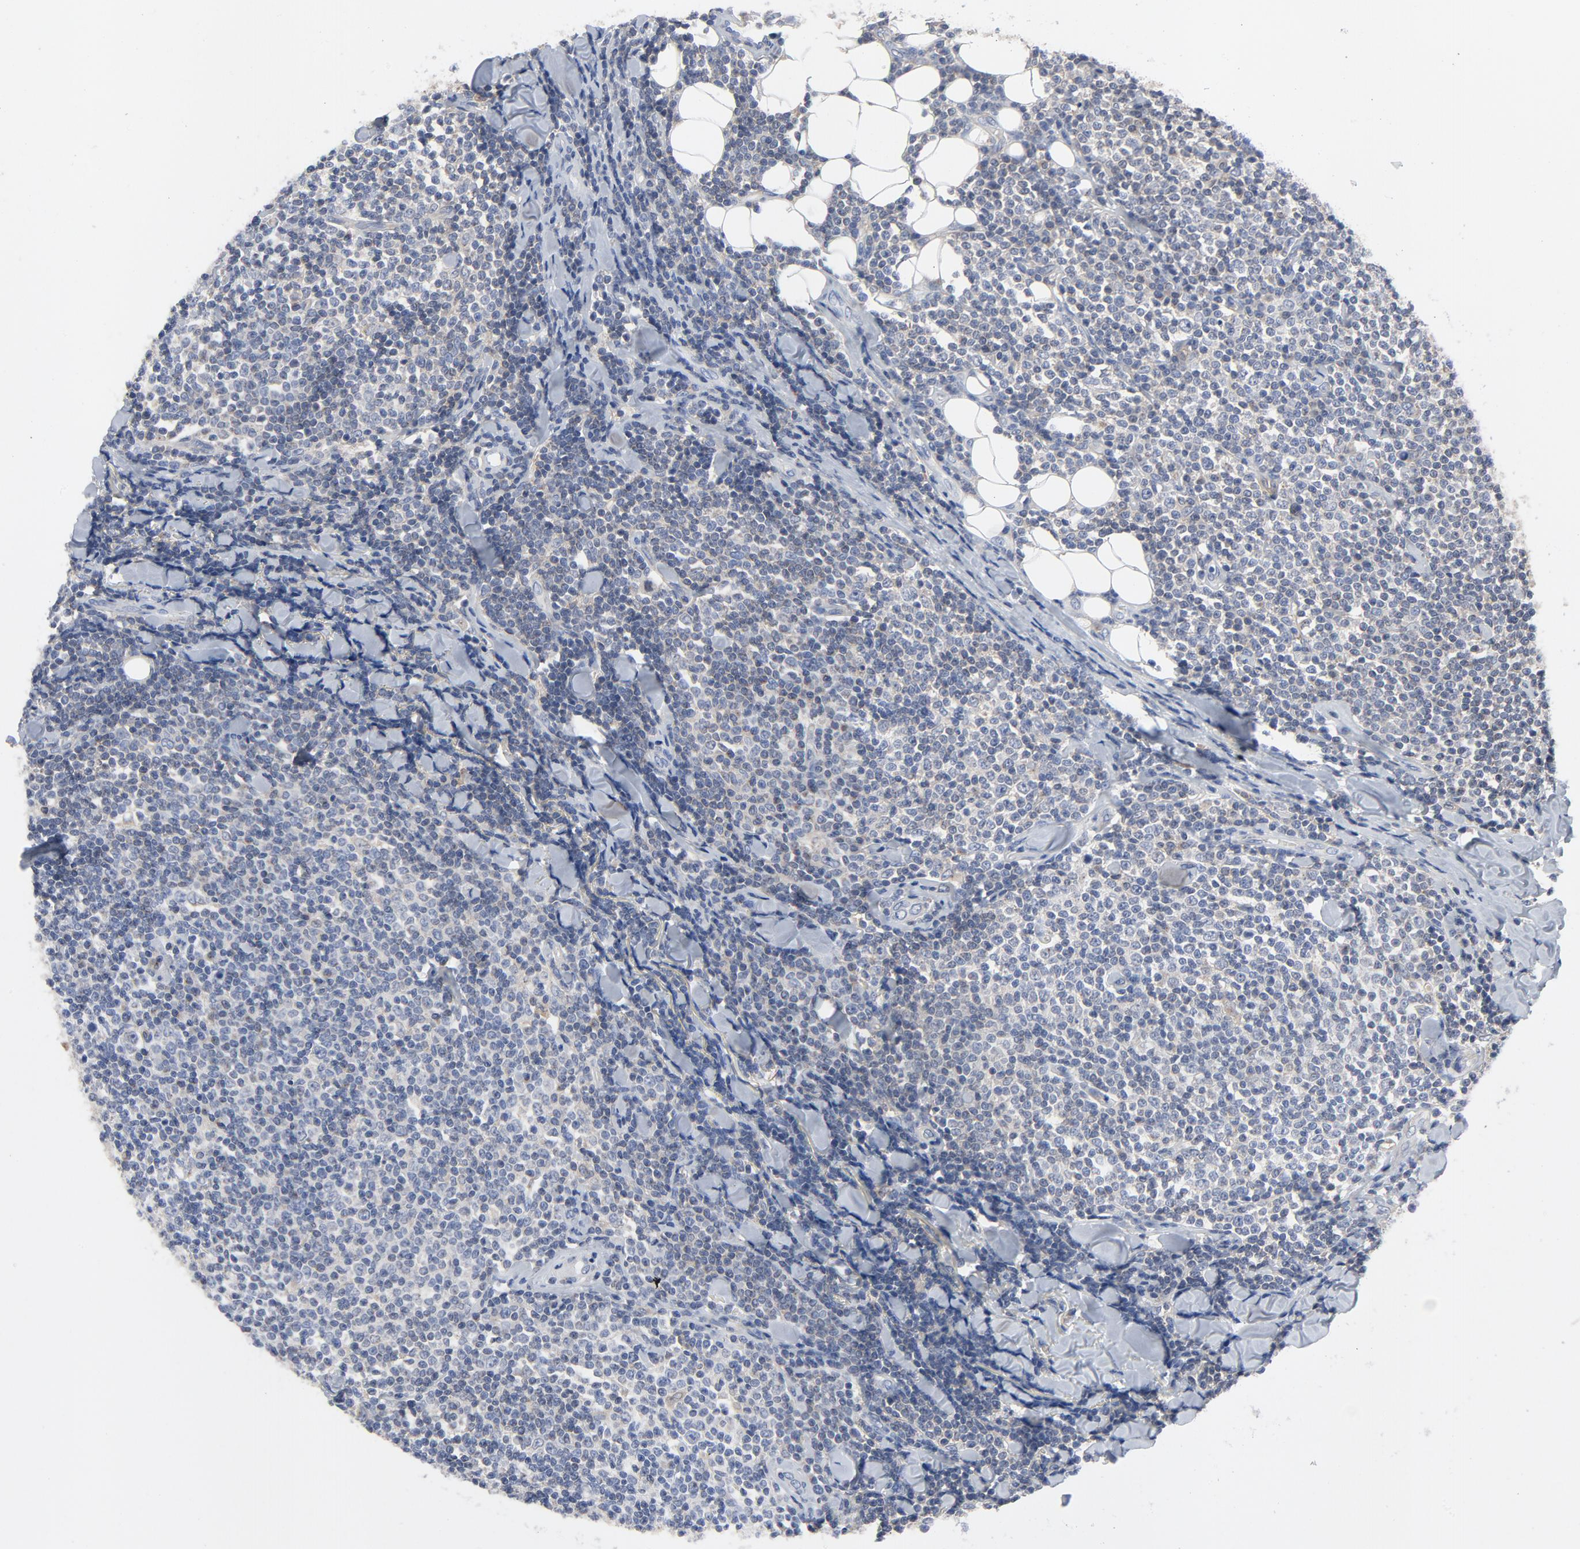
{"staining": {"intensity": "weak", "quantity": "25%-75%", "location": "cytoplasmic/membranous"}, "tissue": "lymphoma", "cell_type": "Tumor cells", "image_type": "cancer", "snomed": [{"axis": "morphology", "description": "Malignant lymphoma, non-Hodgkin's type, Low grade"}, {"axis": "topography", "description": "Soft tissue"}], "caption": "Human malignant lymphoma, non-Hodgkin's type (low-grade) stained with a brown dye exhibits weak cytoplasmic/membranous positive expression in approximately 25%-75% of tumor cells.", "gene": "DYNLT3", "patient": {"sex": "male", "age": 92}}